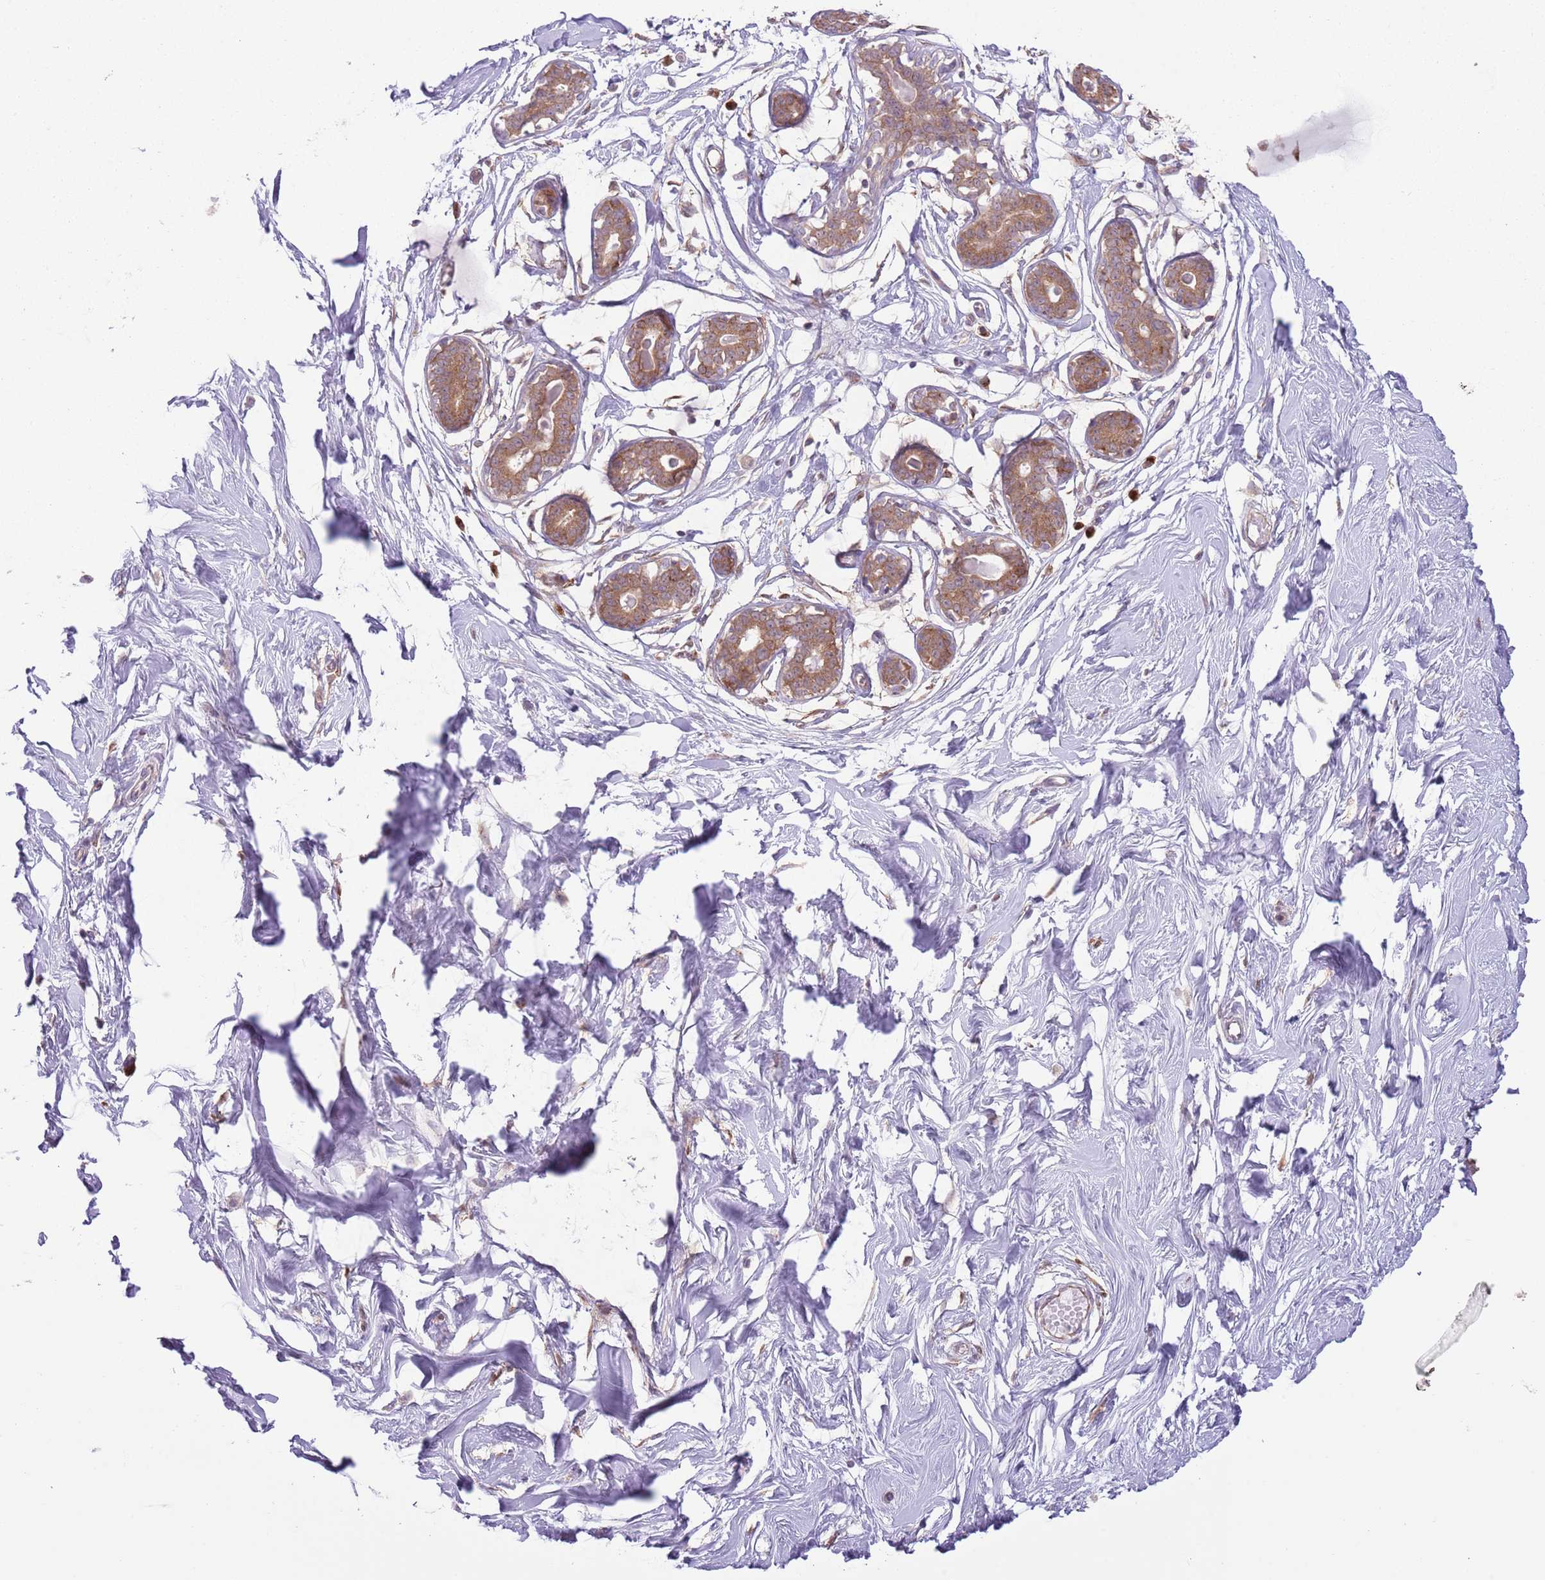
{"staining": {"intensity": "negative", "quantity": "none", "location": "none"}, "tissue": "breast", "cell_type": "Adipocytes", "image_type": "normal", "snomed": [{"axis": "morphology", "description": "Normal tissue, NOS"}, {"axis": "morphology", "description": "Adenoma, NOS"}, {"axis": "topography", "description": "Breast"}], "caption": "DAB (3,3'-diaminobenzidine) immunohistochemical staining of unremarkable breast demonstrates no significant positivity in adipocytes.", "gene": "COPE", "patient": {"sex": "female", "age": 23}}